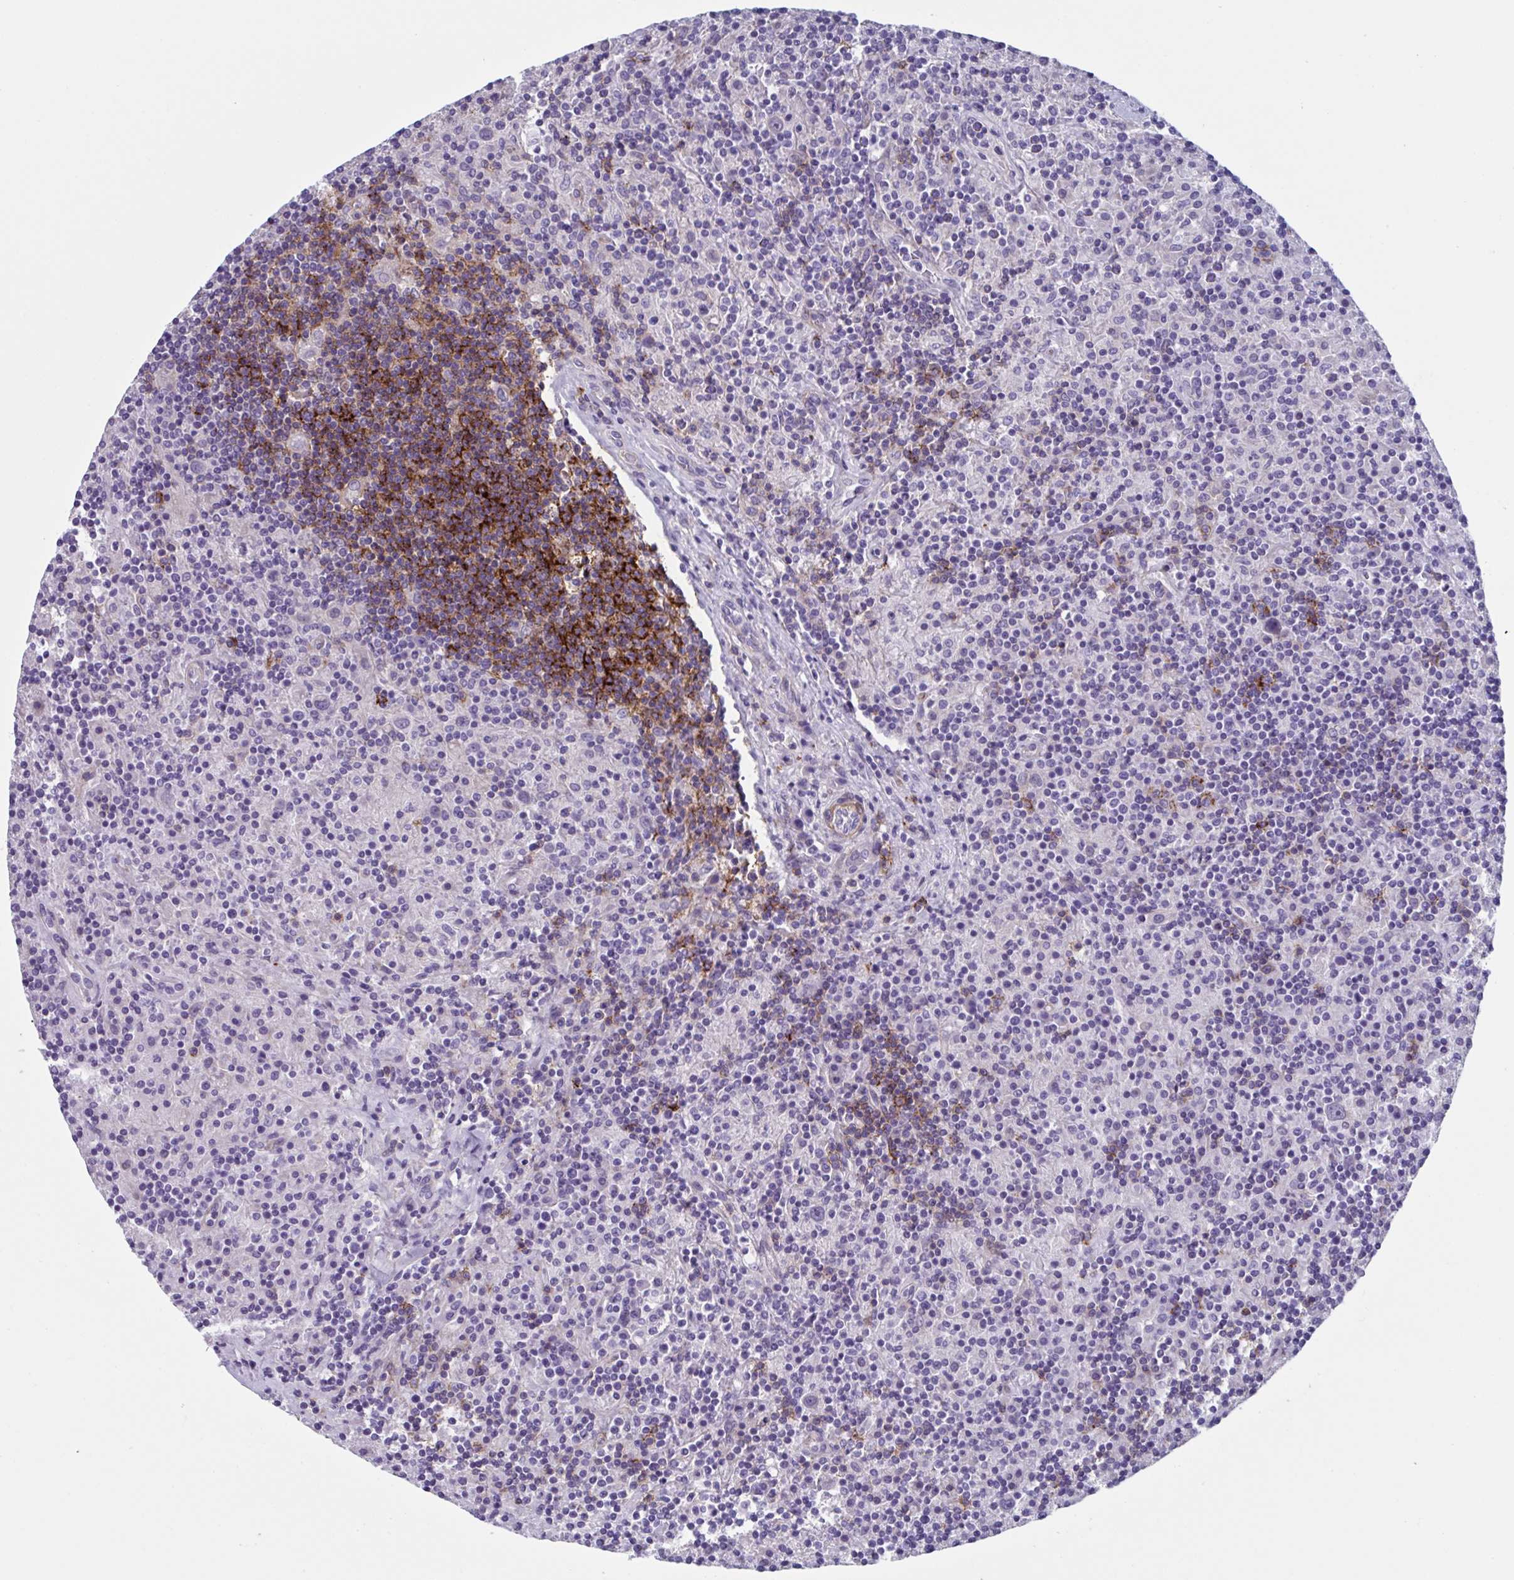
{"staining": {"intensity": "negative", "quantity": "none", "location": "none"}, "tissue": "lymphoma", "cell_type": "Tumor cells", "image_type": "cancer", "snomed": [{"axis": "morphology", "description": "Hodgkin's disease, NOS"}, {"axis": "topography", "description": "Lymph node"}], "caption": "Immunohistochemistry histopathology image of neoplastic tissue: human lymphoma stained with DAB shows no significant protein positivity in tumor cells.", "gene": "LPIN3", "patient": {"sex": "male", "age": 70}}